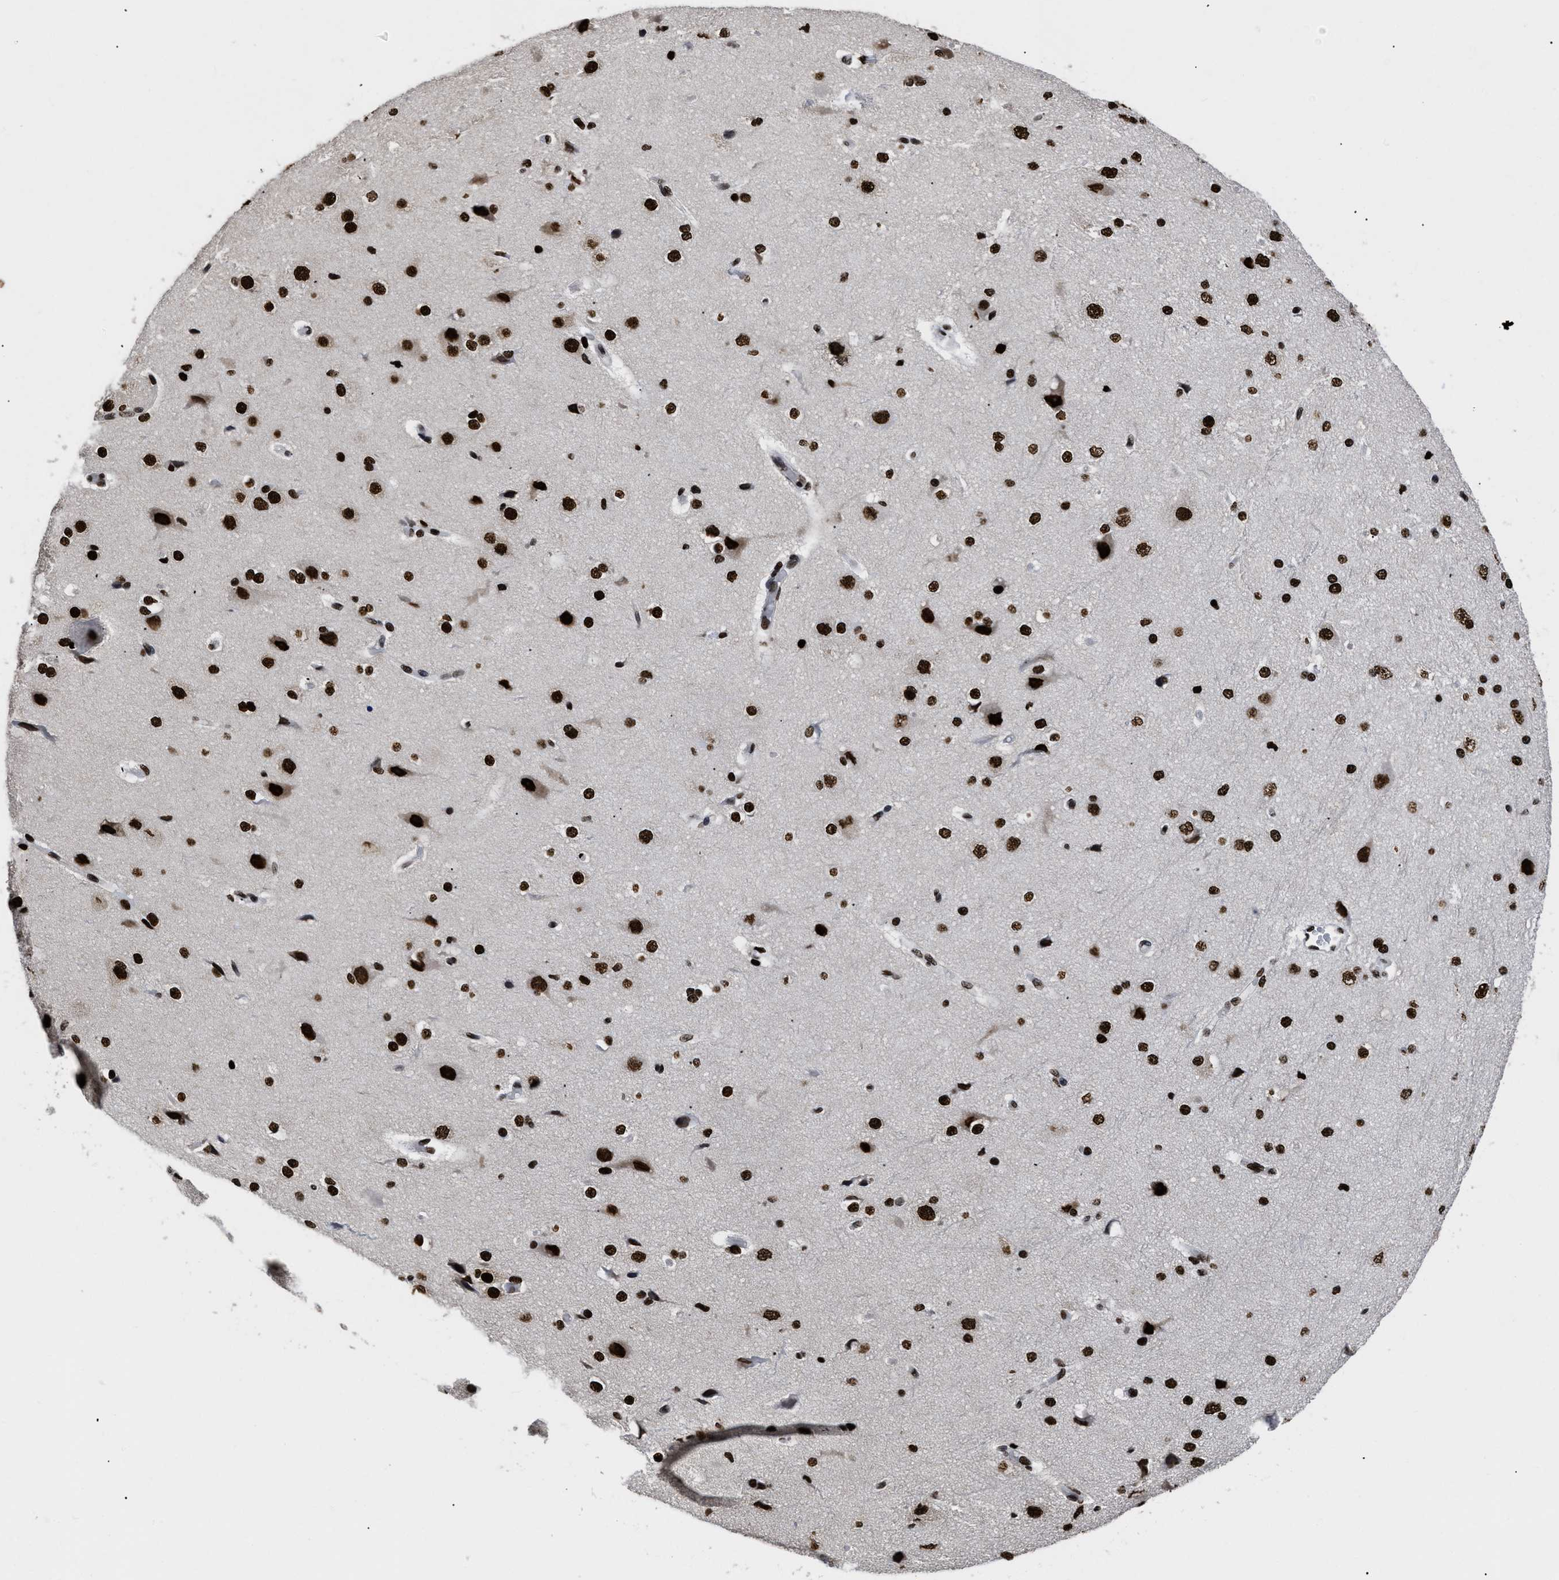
{"staining": {"intensity": "strong", "quantity": ">75%", "location": "nuclear"}, "tissue": "cerebral cortex", "cell_type": "Endothelial cells", "image_type": "normal", "snomed": [{"axis": "morphology", "description": "Normal tissue, NOS"}, {"axis": "morphology", "description": "Developmental malformation"}, {"axis": "topography", "description": "Cerebral cortex"}], "caption": "Immunohistochemistry (IHC) (DAB (3,3'-diaminobenzidine)) staining of benign human cerebral cortex reveals strong nuclear protein expression in approximately >75% of endothelial cells. The protein of interest is shown in brown color, while the nuclei are stained blue.", "gene": "CALHM3", "patient": {"sex": "female", "age": 30}}